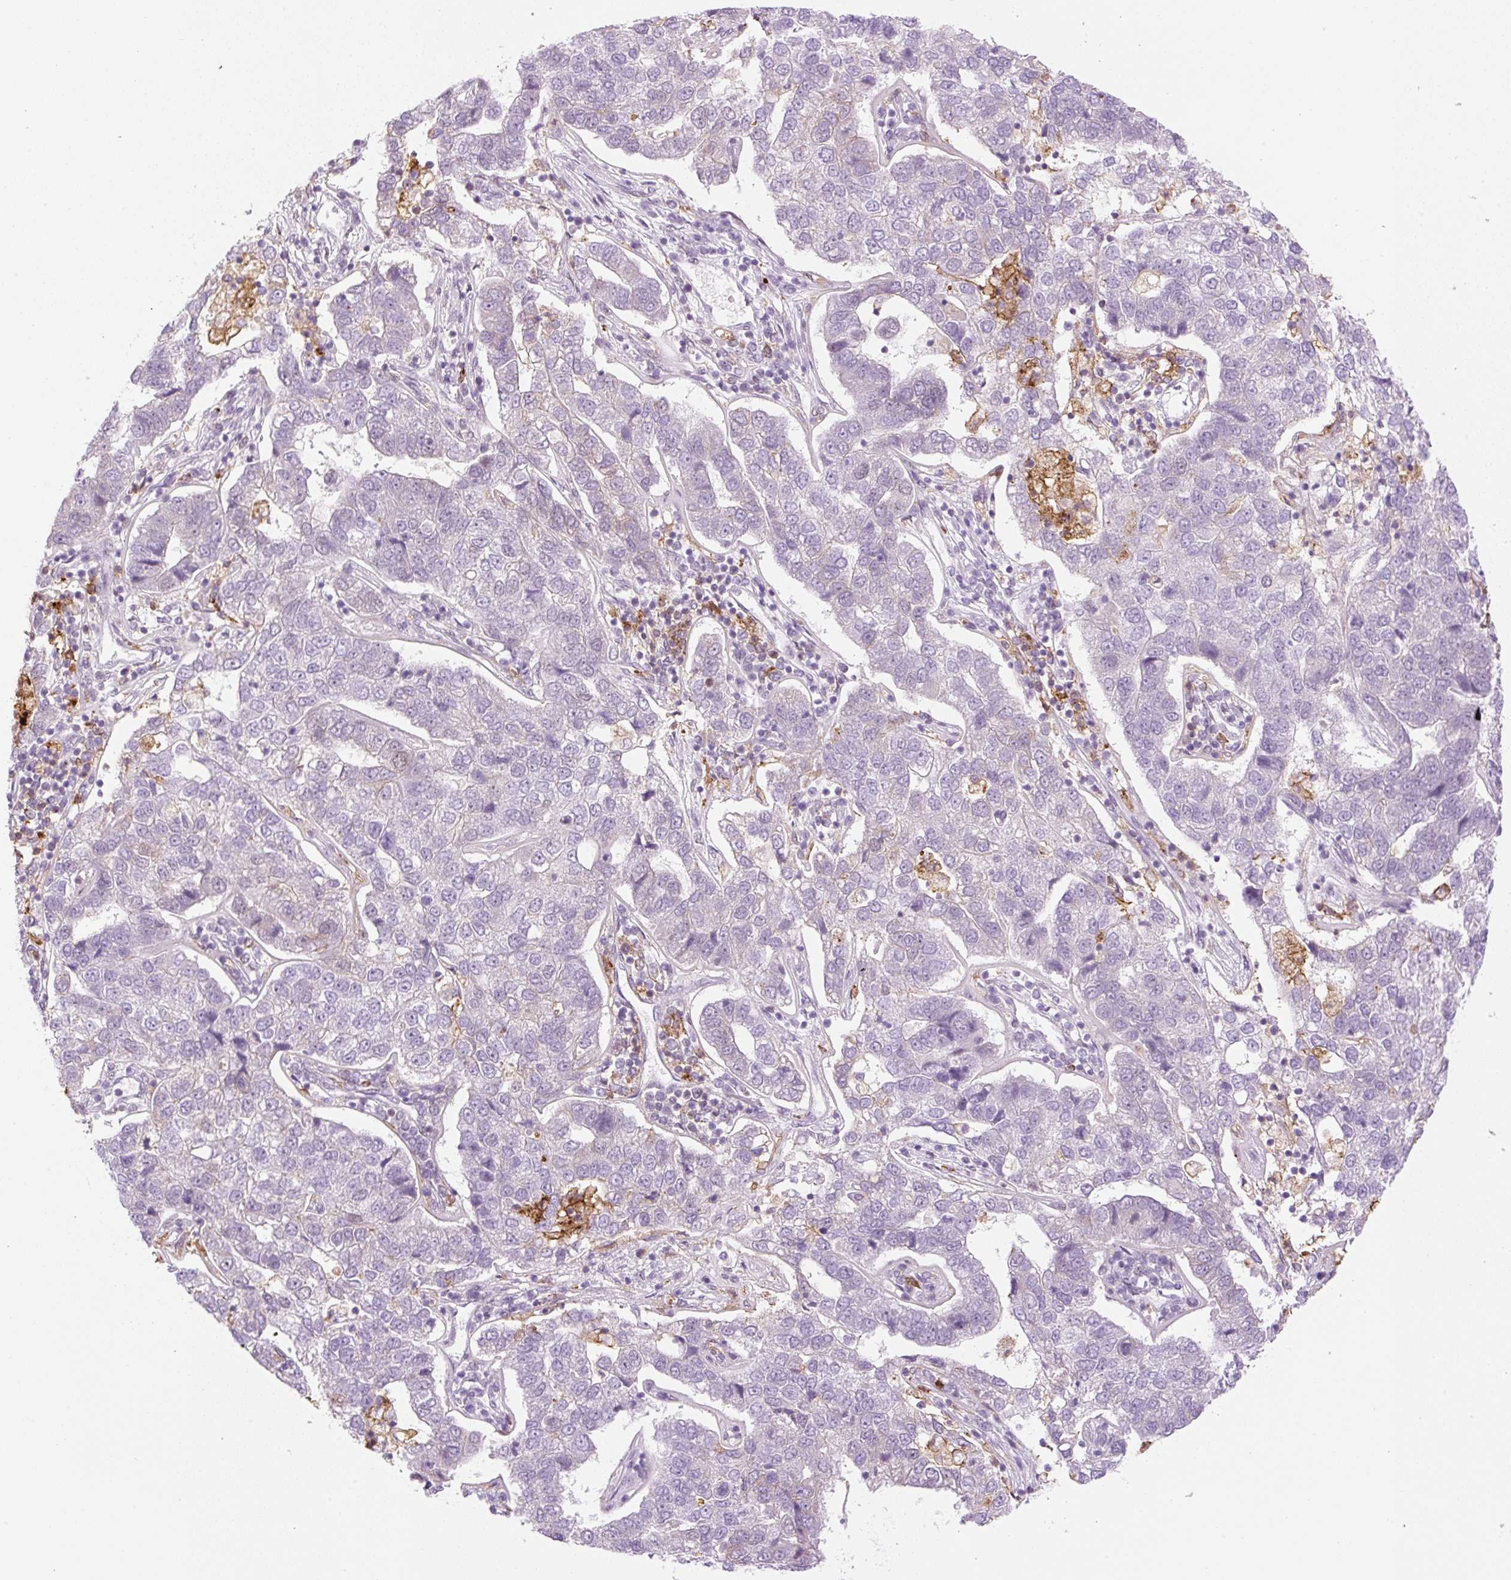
{"staining": {"intensity": "negative", "quantity": "none", "location": "none"}, "tissue": "pancreatic cancer", "cell_type": "Tumor cells", "image_type": "cancer", "snomed": [{"axis": "morphology", "description": "Adenocarcinoma, NOS"}, {"axis": "topography", "description": "Pancreas"}], "caption": "Tumor cells are negative for brown protein staining in pancreatic cancer.", "gene": "PALM3", "patient": {"sex": "female", "age": 61}}